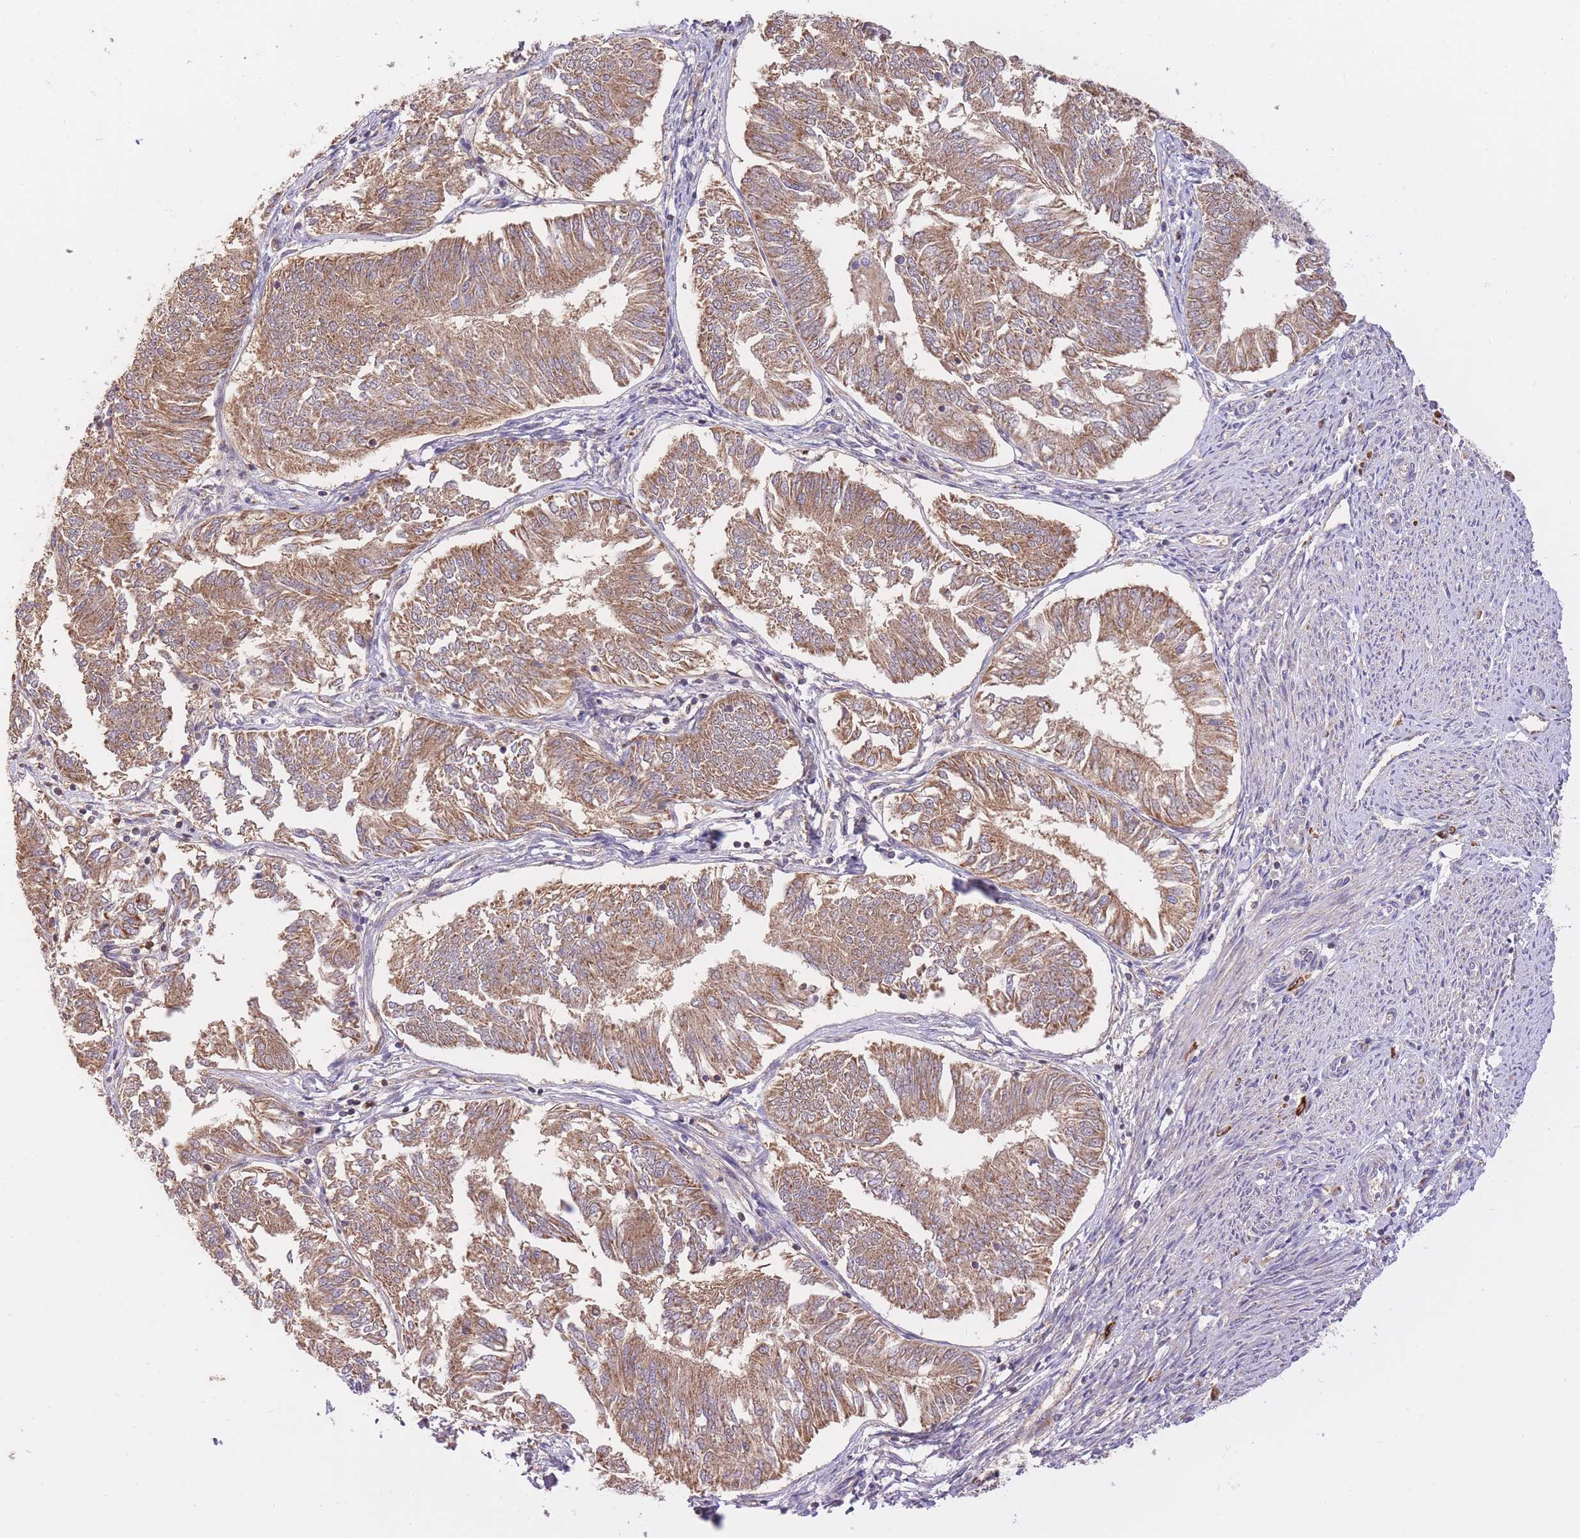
{"staining": {"intensity": "moderate", "quantity": ">75%", "location": "cytoplasmic/membranous"}, "tissue": "endometrial cancer", "cell_type": "Tumor cells", "image_type": "cancer", "snomed": [{"axis": "morphology", "description": "Adenocarcinoma, NOS"}, {"axis": "topography", "description": "Endometrium"}], "caption": "IHC image of human endometrial cancer stained for a protein (brown), which shows medium levels of moderate cytoplasmic/membranous staining in about >75% of tumor cells.", "gene": "PREP", "patient": {"sex": "female", "age": 58}}